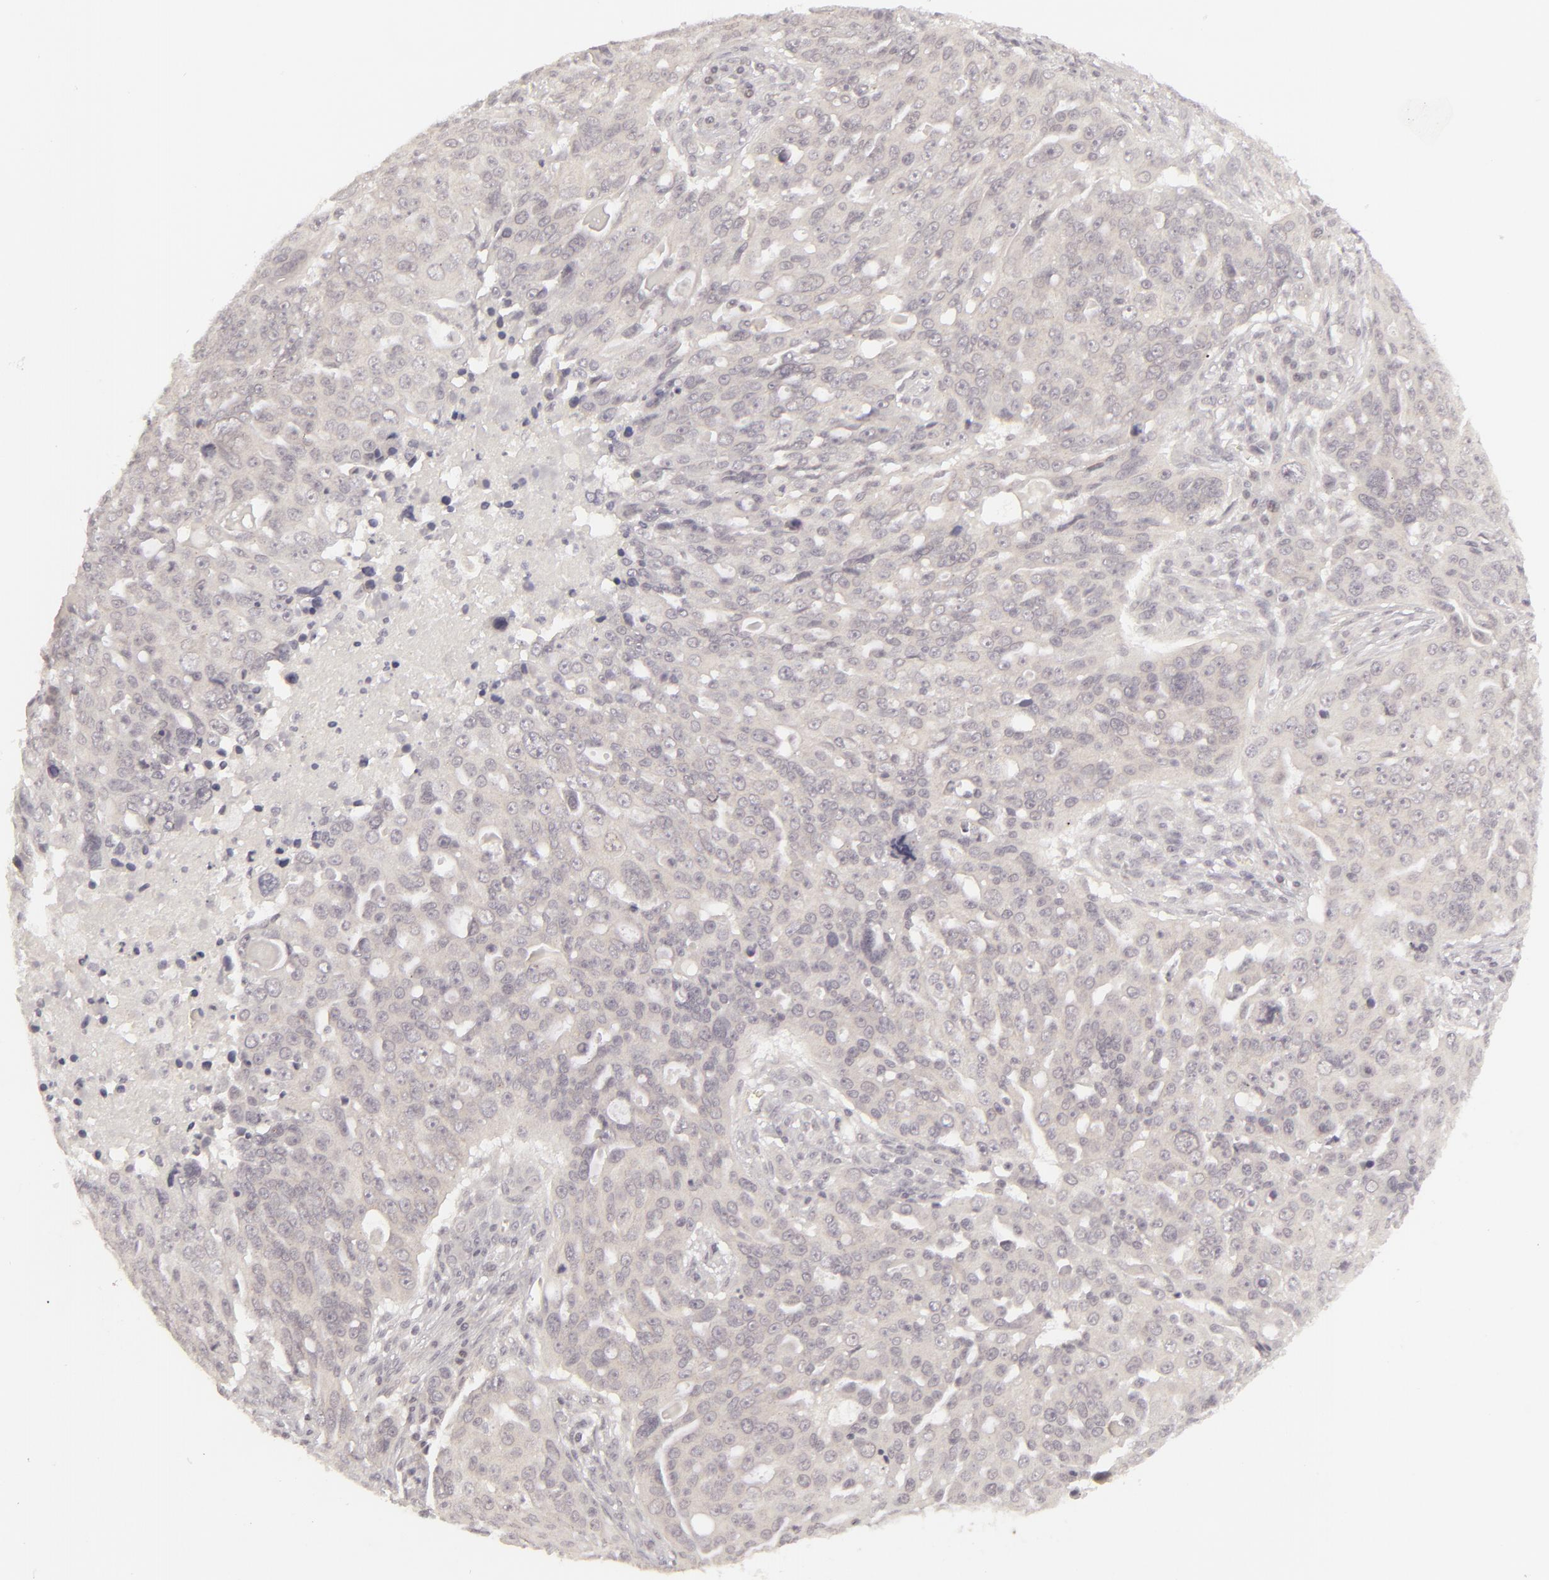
{"staining": {"intensity": "negative", "quantity": "none", "location": "none"}, "tissue": "ovarian cancer", "cell_type": "Tumor cells", "image_type": "cancer", "snomed": [{"axis": "morphology", "description": "Carcinoma, endometroid"}, {"axis": "topography", "description": "Ovary"}], "caption": "This is an IHC histopathology image of ovarian cancer. There is no staining in tumor cells.", "gene": "DLG3", "patient": {"sex": "female", "age": 75}}